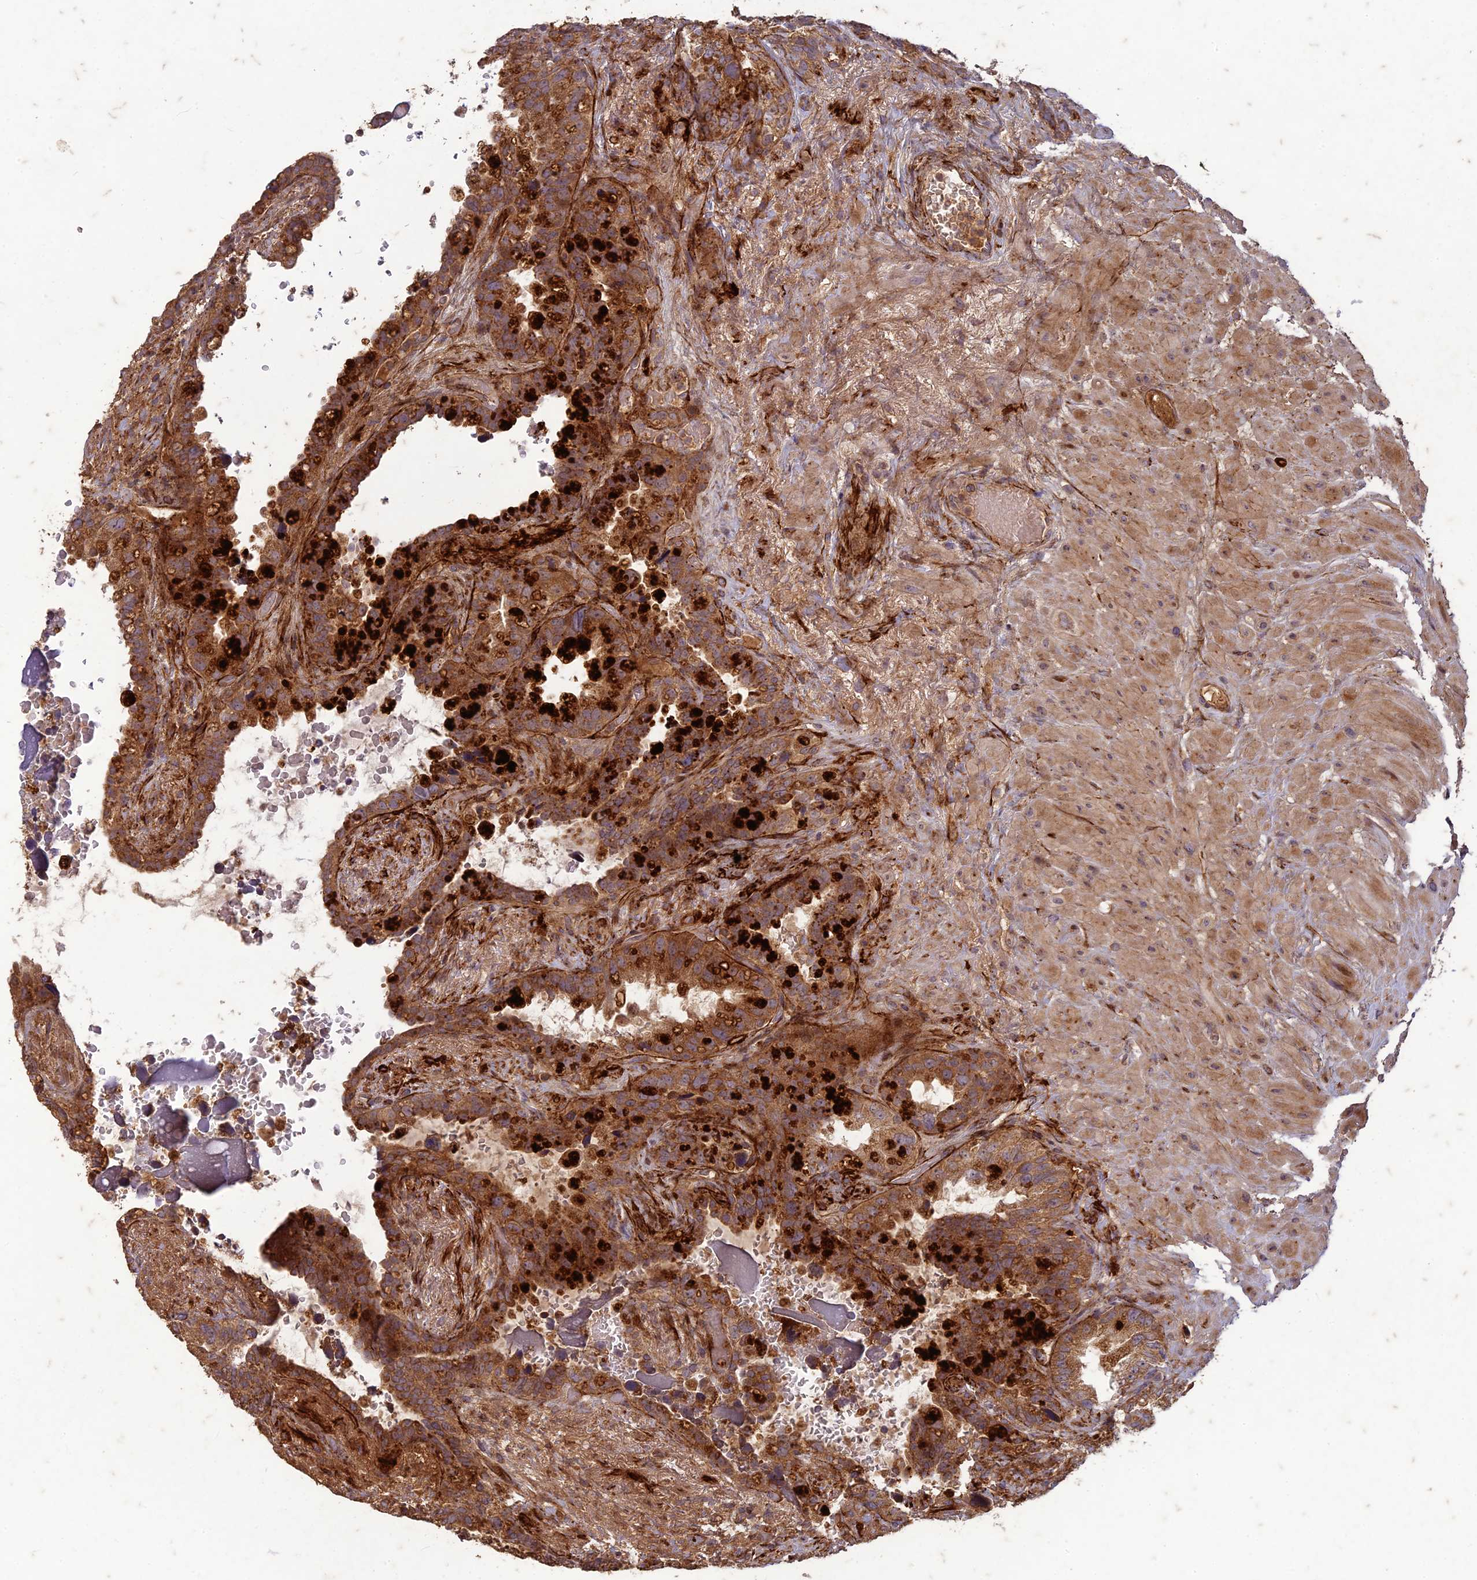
{"staining": {"intensity": "strong", "quantity": "25%-75%", "location": "cytoplasmic/membranous"}, "tissue": "seminal vesicle", "cell_type": "Glandular cells", "image_type": "normal", "snomed": [{"axis": "morphology", "description": "Normal tissue, NOS"}, {"axis": "topography", "description": "Seminal veicle"}], "caption": "Protein expression by immunohistochemistry reveals strong cytoplasmic/membranous positivity in about 25%-75% of glandular cells in normal seminal vesicle. (Stains: DAB (3,3'-diaminobenzidine) in brown, nuclei in blue, Microscopy: brightfield microscopy at high magnification).", "gene": "TCF25", "patient": {"sex": "male", "age": 80}}